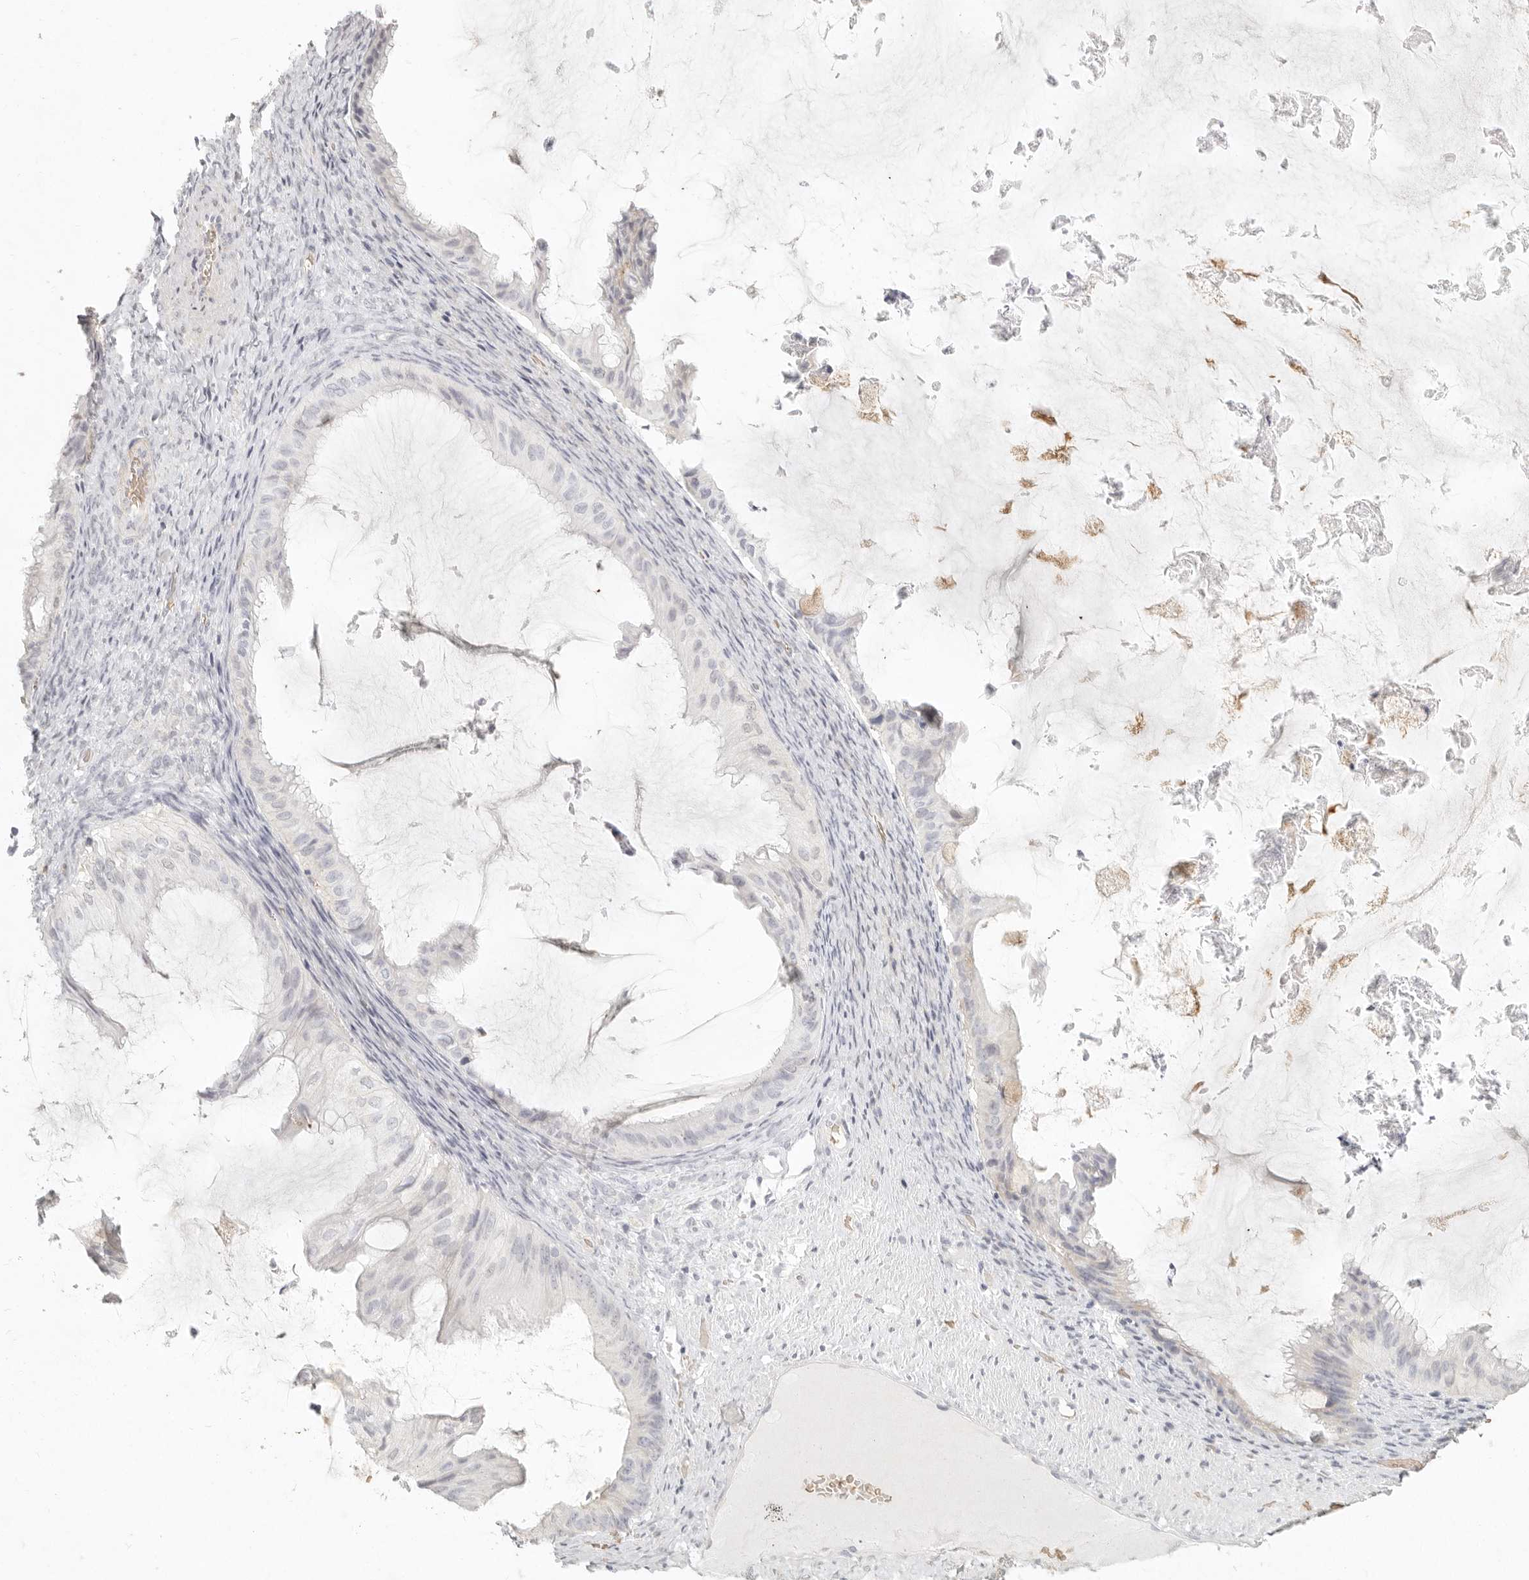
{"staining": {"intensity": "negative", "quantity": "none", "location": "none"}, "tissue": "ovarian cancer", "cell_type": "Tumor cells", "image_type": "cancer", "snomed": [{"axis": "morphology", "description": "Cystadenocarcinoma, mucinous, NOS"}, {"axis": "topography", "description": "Ovary"}], "caption": "Tumor cells show no significant positivity in ovarian cancer. (DAB (3,3'-diaminobenzidine) IHC, high magnification).", "gene": "NIBAN1", "patient": {"sex": "female", "age": 61}}